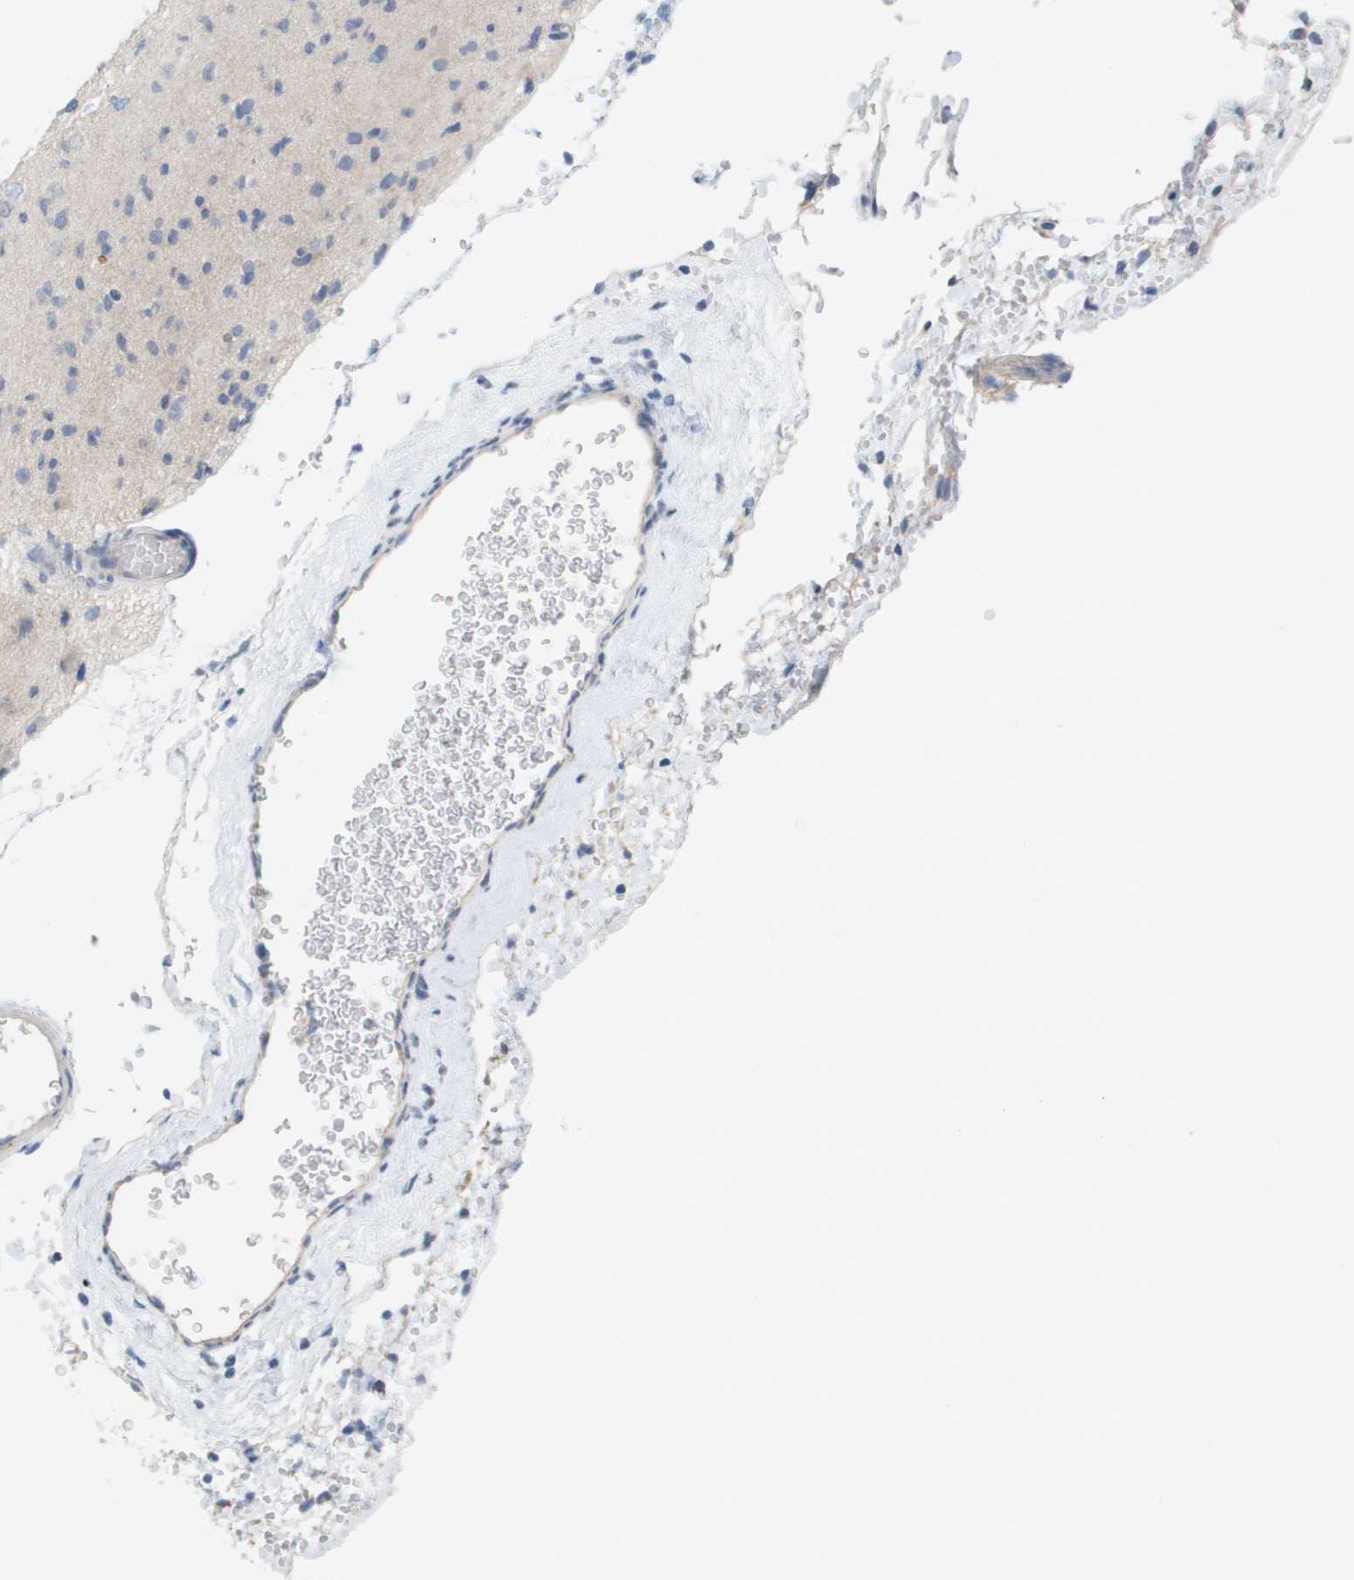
{"staining": {"intensity": "negative", "quantity": "none", "location": "none"}, "tissue": "glioma", "cell_type": "Tumor cells", "image_type": "cancer", "snomed": [{"axis": "morphology", "description": "Glioma, malignant, Low grade"}, {"axis": "topography", "description": "Brain"}], "caption": "The histopathology image reveals no staining of tumor cells in glioma.", "gene": "ANGPT2", "patient": {"sex": "female", "age": 22}}